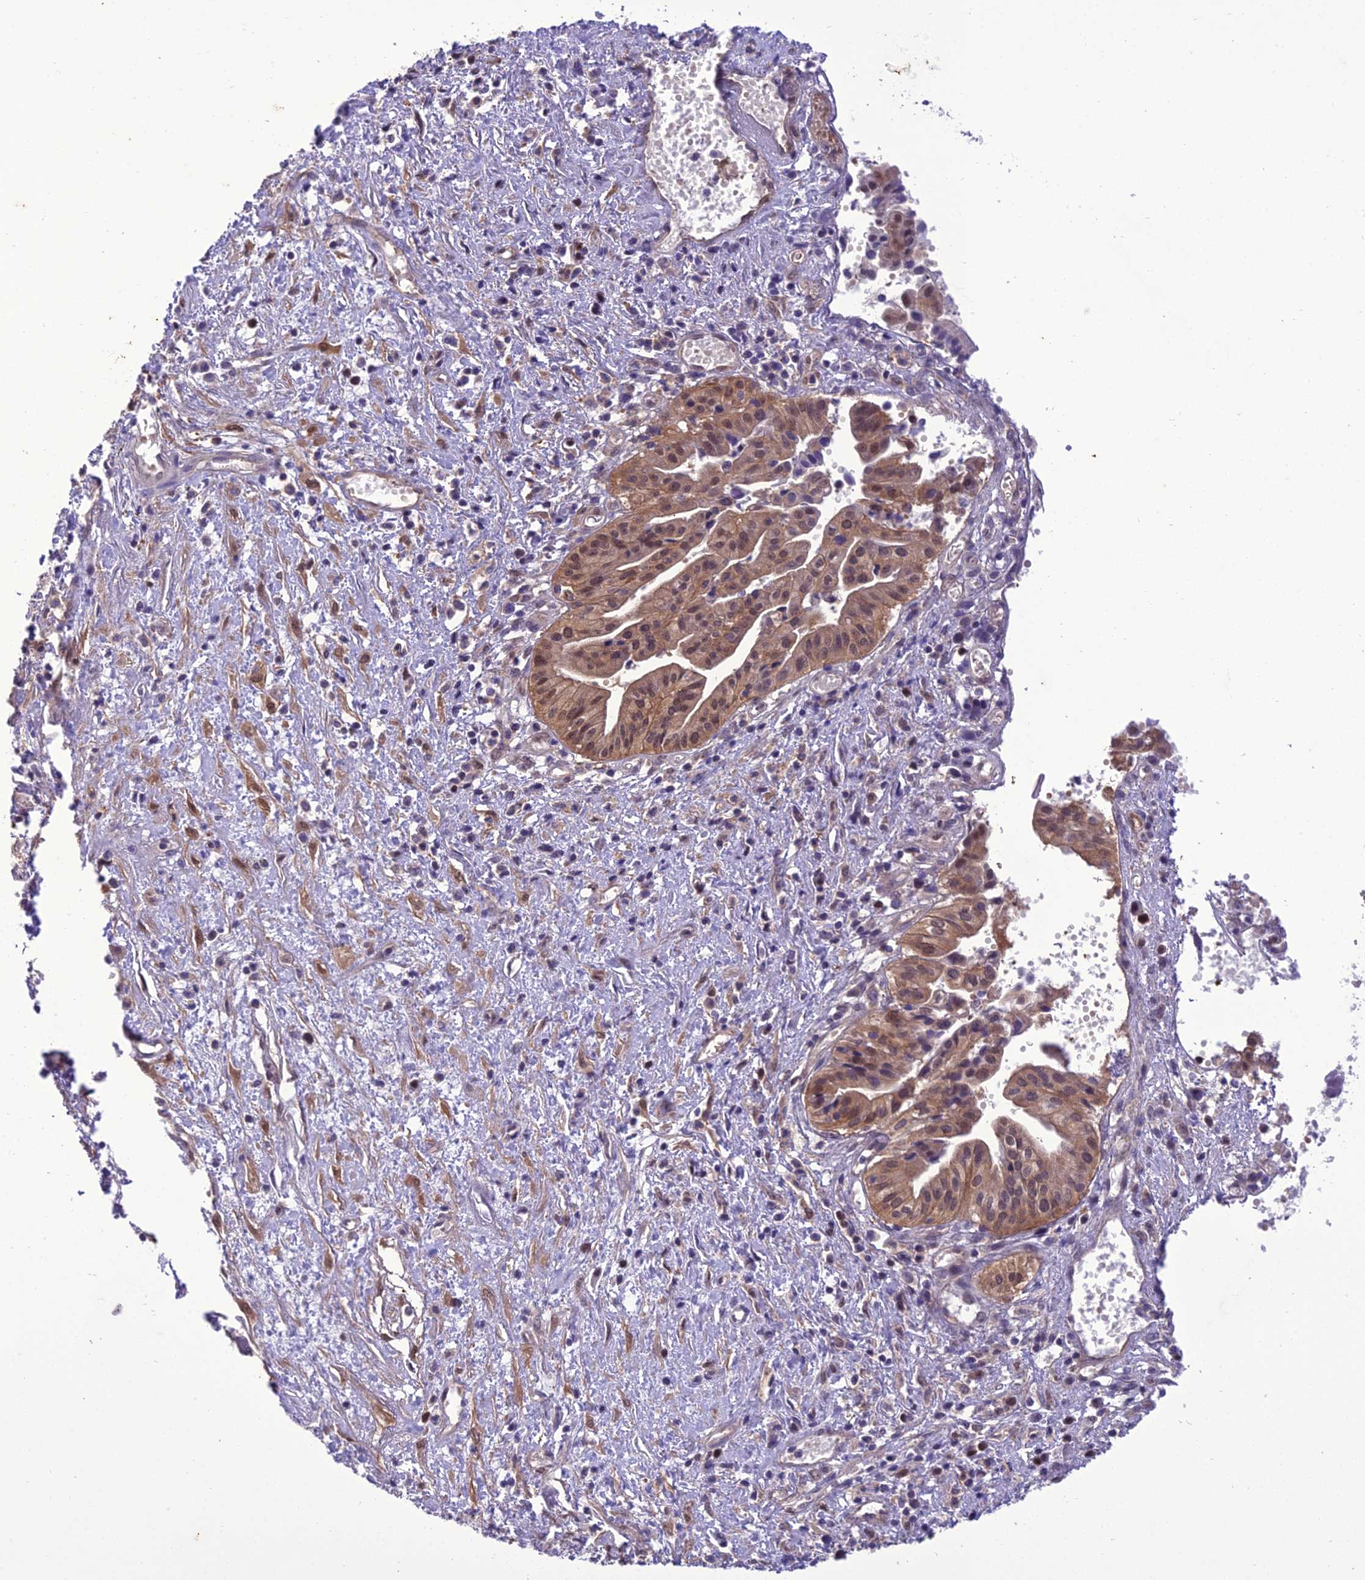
{"staining": {"intensity": "moderate", "quantity": "<25%", "location": "cytoplasmic/membranous,nuclear"}, "tissue": "pancreatic cancer", "cell_type": "Tumor cells", "image_type": "cancer", "snomed": [{"axis": "morphology", "description": "Adenocarcinoma, NOS"}, {"axis": "topography", "description": "Pancreas"}], "caption": "Immunohistochemistry (IHC) (DAB (3,3'-diaminobenzidine)) staining of human pancreatic cancer (adenocarcinoma) exhibits moderate cytoplasmic/membranous and nuclear protein positivity in approximately <25% of tumor cells.", "gene": "BORCS6", "patient": {"sex": "female", "age": 50}}